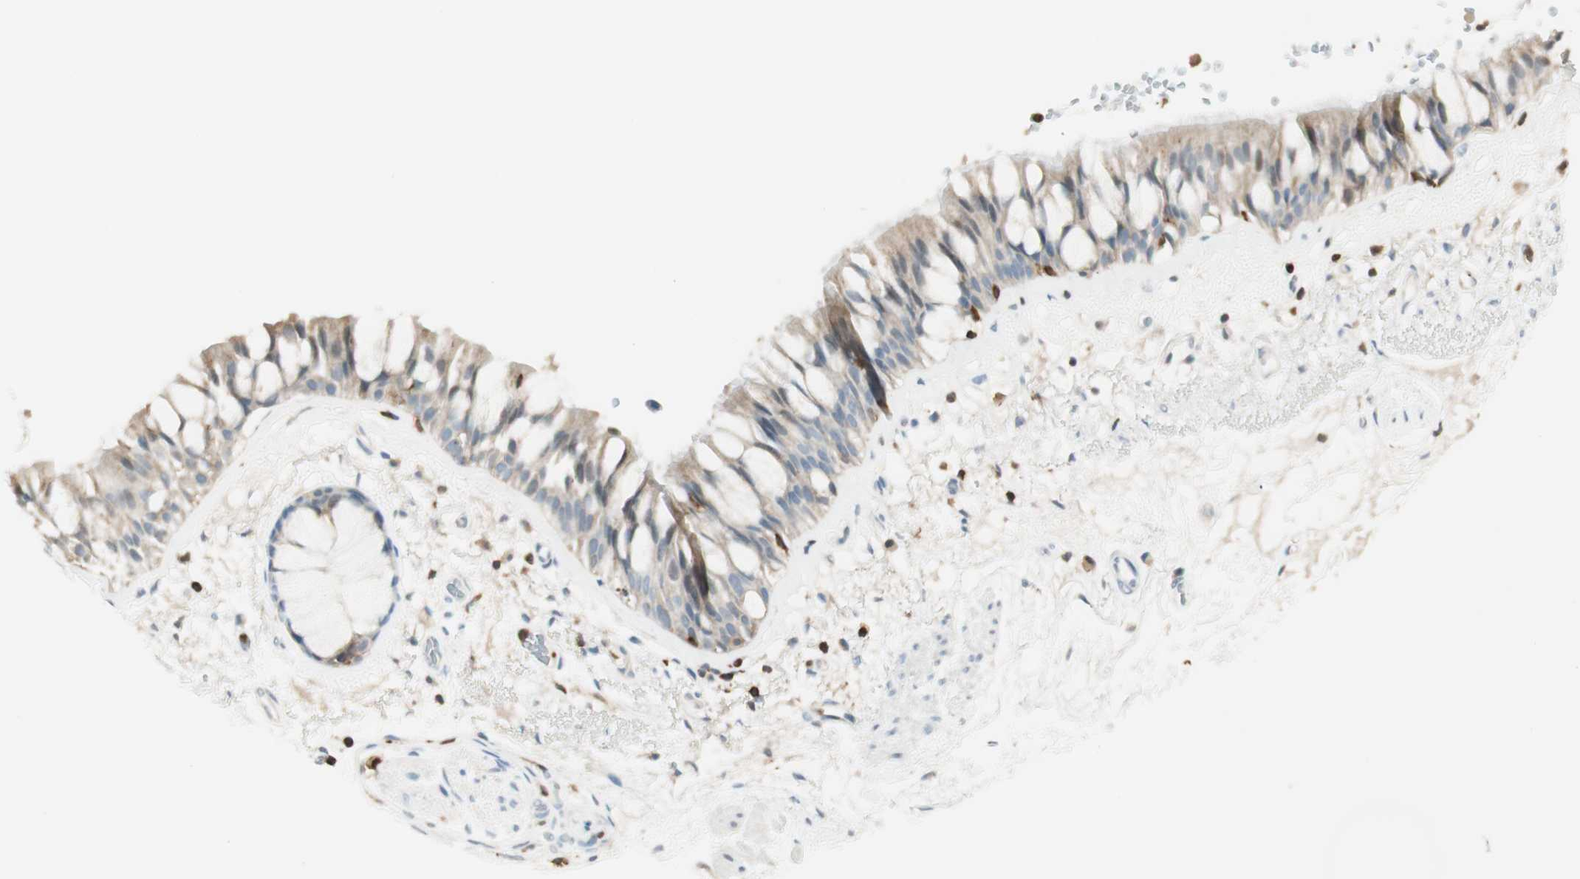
{"staining": {"intensity": "weak", "quantity": ">75%", "location": "cytoplasmic/membranous,nuclear"}, "tissue": "bronchus", "cell_type": "Respiratory epithelial cells", "image_type": "normal", "snomed": [{"axis": "morphology", "description": "Normal tissue, NOS"}, {"axis": "topography", "description": "Bronchus"}], "caption": "Immunohistochemical staining of benign human bronchus demonstrates >75% levels of weak cytoplasmic/membranous,nuclear protein staining in approximately >75% of respiratory epithelial cells. (DAB (3,3'-diaminobenzidine) IHC, brown staining for protein, blue staining for nuclei).", "gene": "HPGD", "patient": {"sex": "male", "age": 66}}